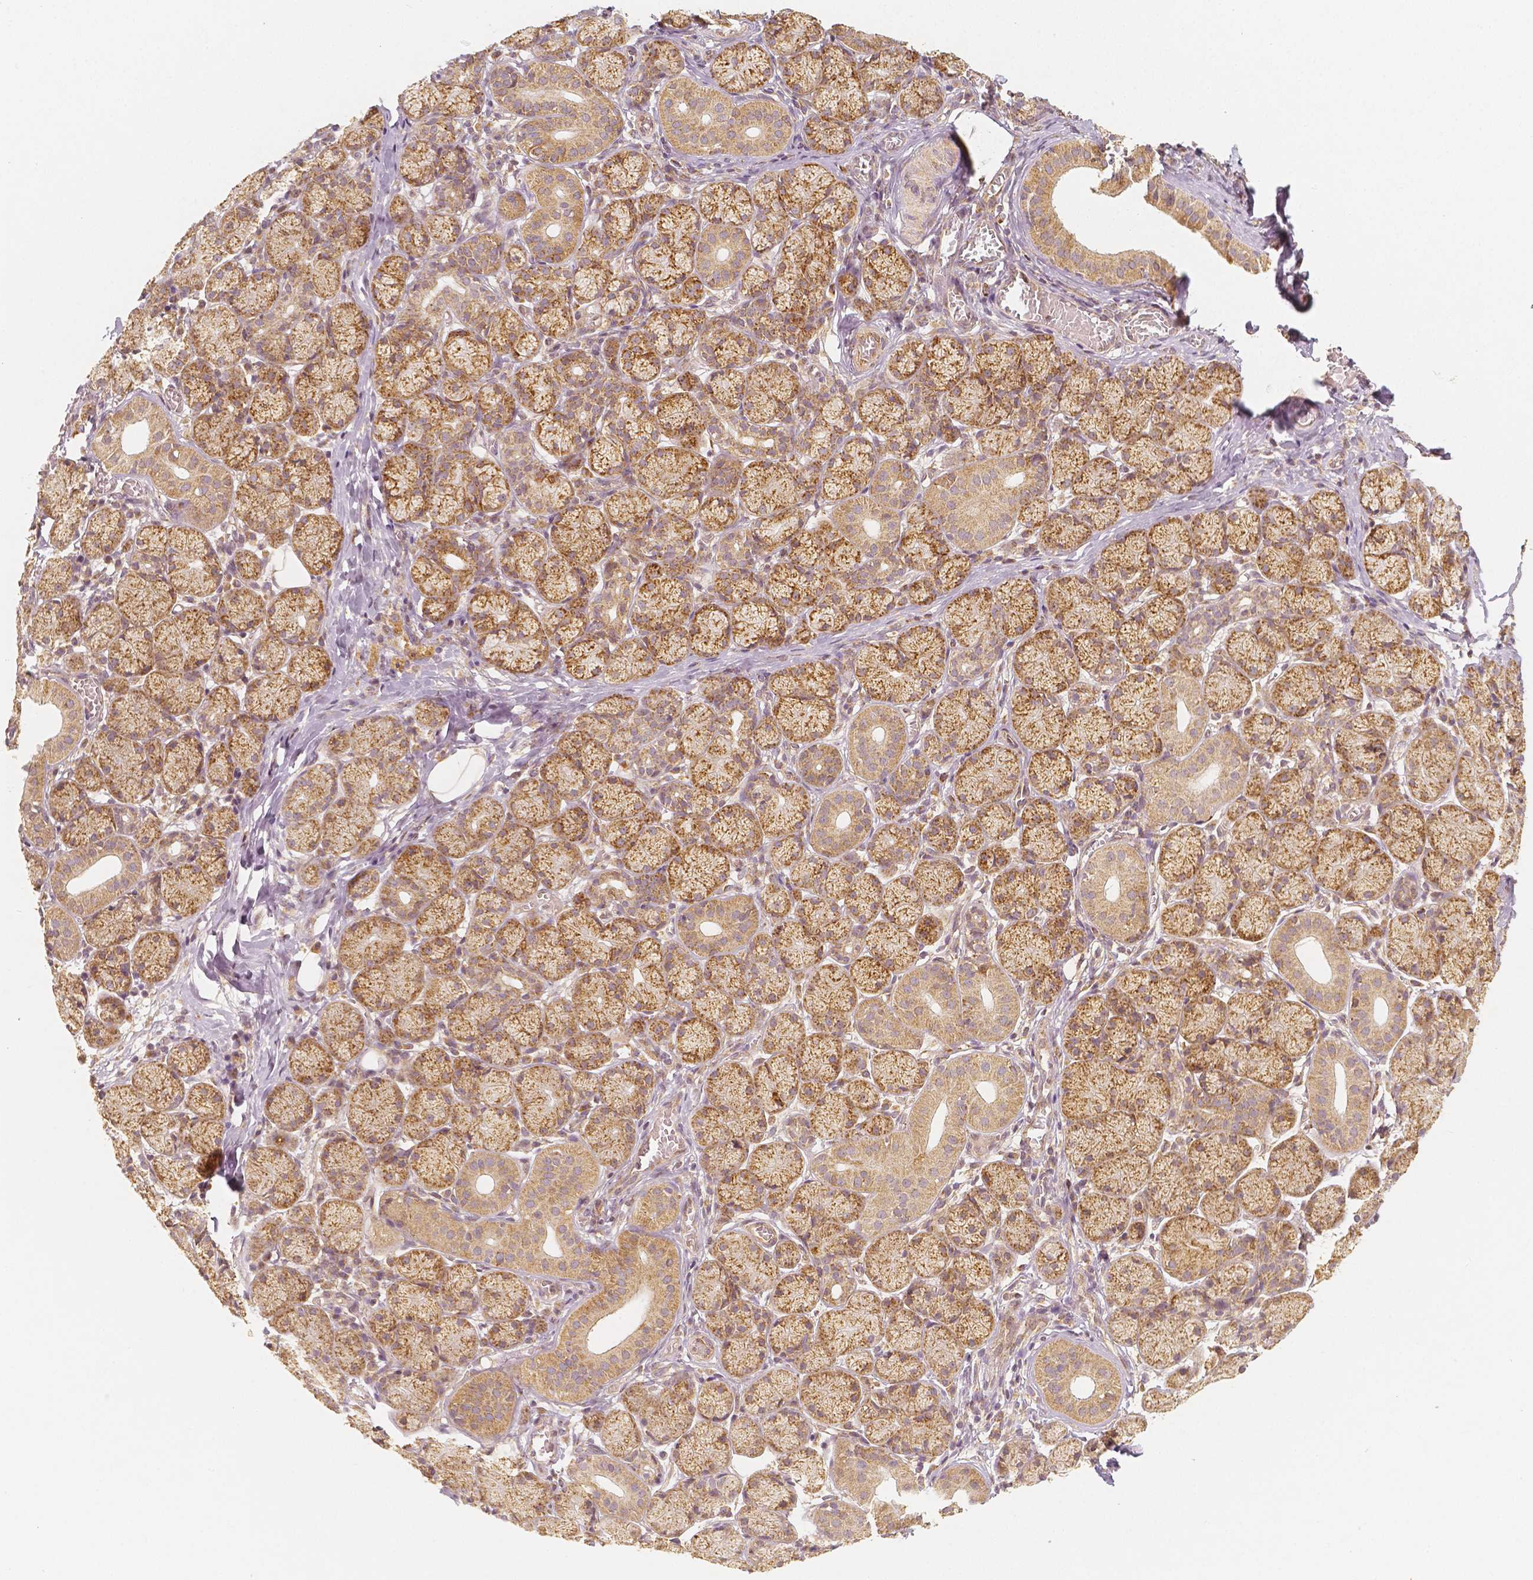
{"staining": {"intensity": "moderate", "quantity": ">75%", "location": "cytoplasmic/membranous"}, "tissue": "salivary gland", "cell_type": "Glandular cells", "image_type": "normal", "snomed": [{"axis": "morphology", "description": "Normal tissue, NOS"}, {"axis": "topography", "description": "Salivary gland"}, {"axis": "topography", "description": "Peripheral nerve tissue"}], "caption": "Protein staining displays moderate cytoplasmic/membranous expression in approximately >75% of glandular cells in unremarkable salivary gland. (Stains: DAB (3,3'-diaminobenzidine) in brown, nuclei in blue, Microscopy: brightfield microscopy at high magnification).", "gene": "PGAM5", "patient": {"sex": "female", "age": 24}}